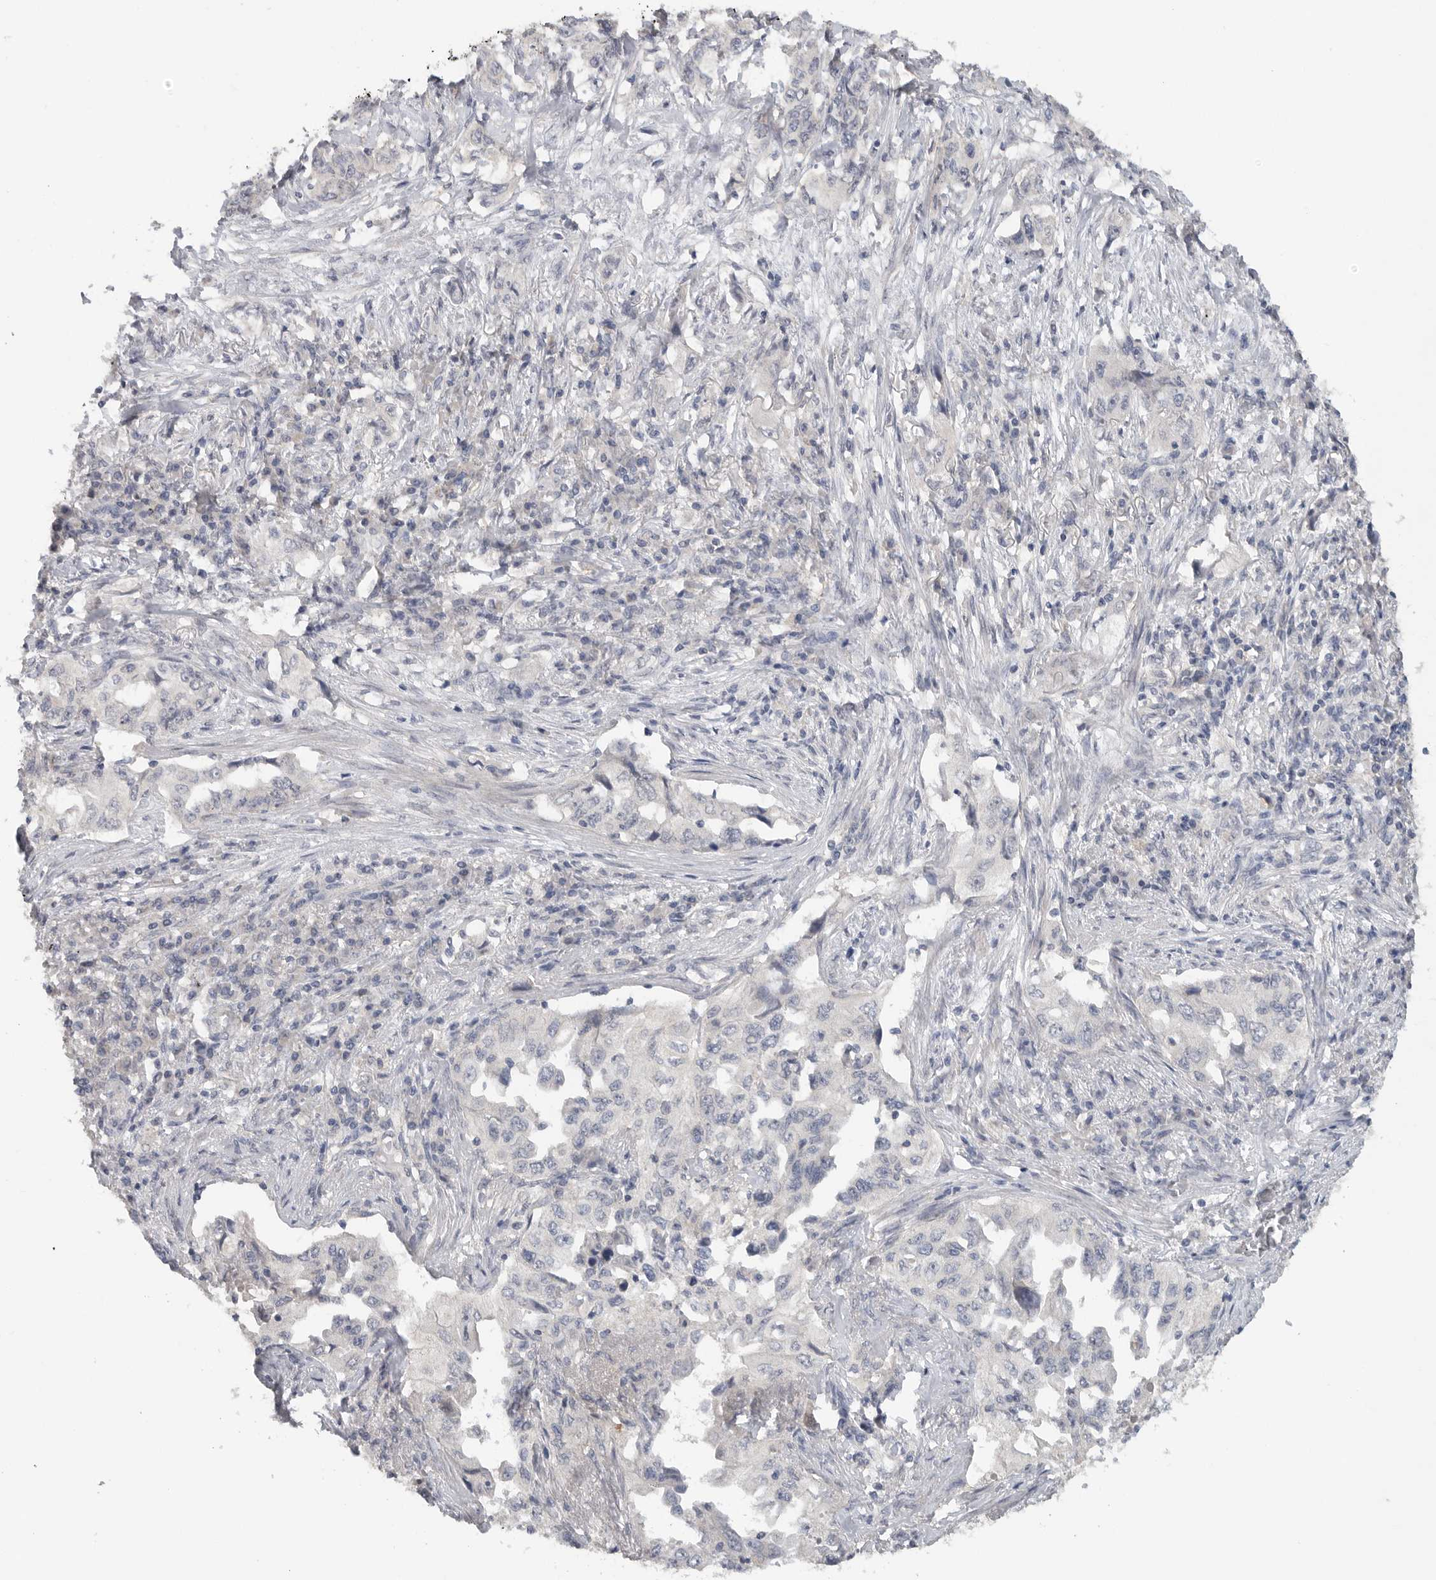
{"staining": {"intensity": "negative", "quantity": "none", "location": "none"}, "tissue": "lung cancer", "cell_type": "Tumor cells", "image_type": "cancer", "snomed": [{"axis": "morphology", "description": "Adenocarcinoma, NOS"}, {"axis": "topography", "description": "Lung"}], "caption": "High power microscopy histopathology image of an immunohistochemistry (IHC) photomicrograph of adenocarcinoma (lung), revealing no significant positivity in tumor cells.", "gene": "REG4", "patient": {"sex": "female", "age": 51}}